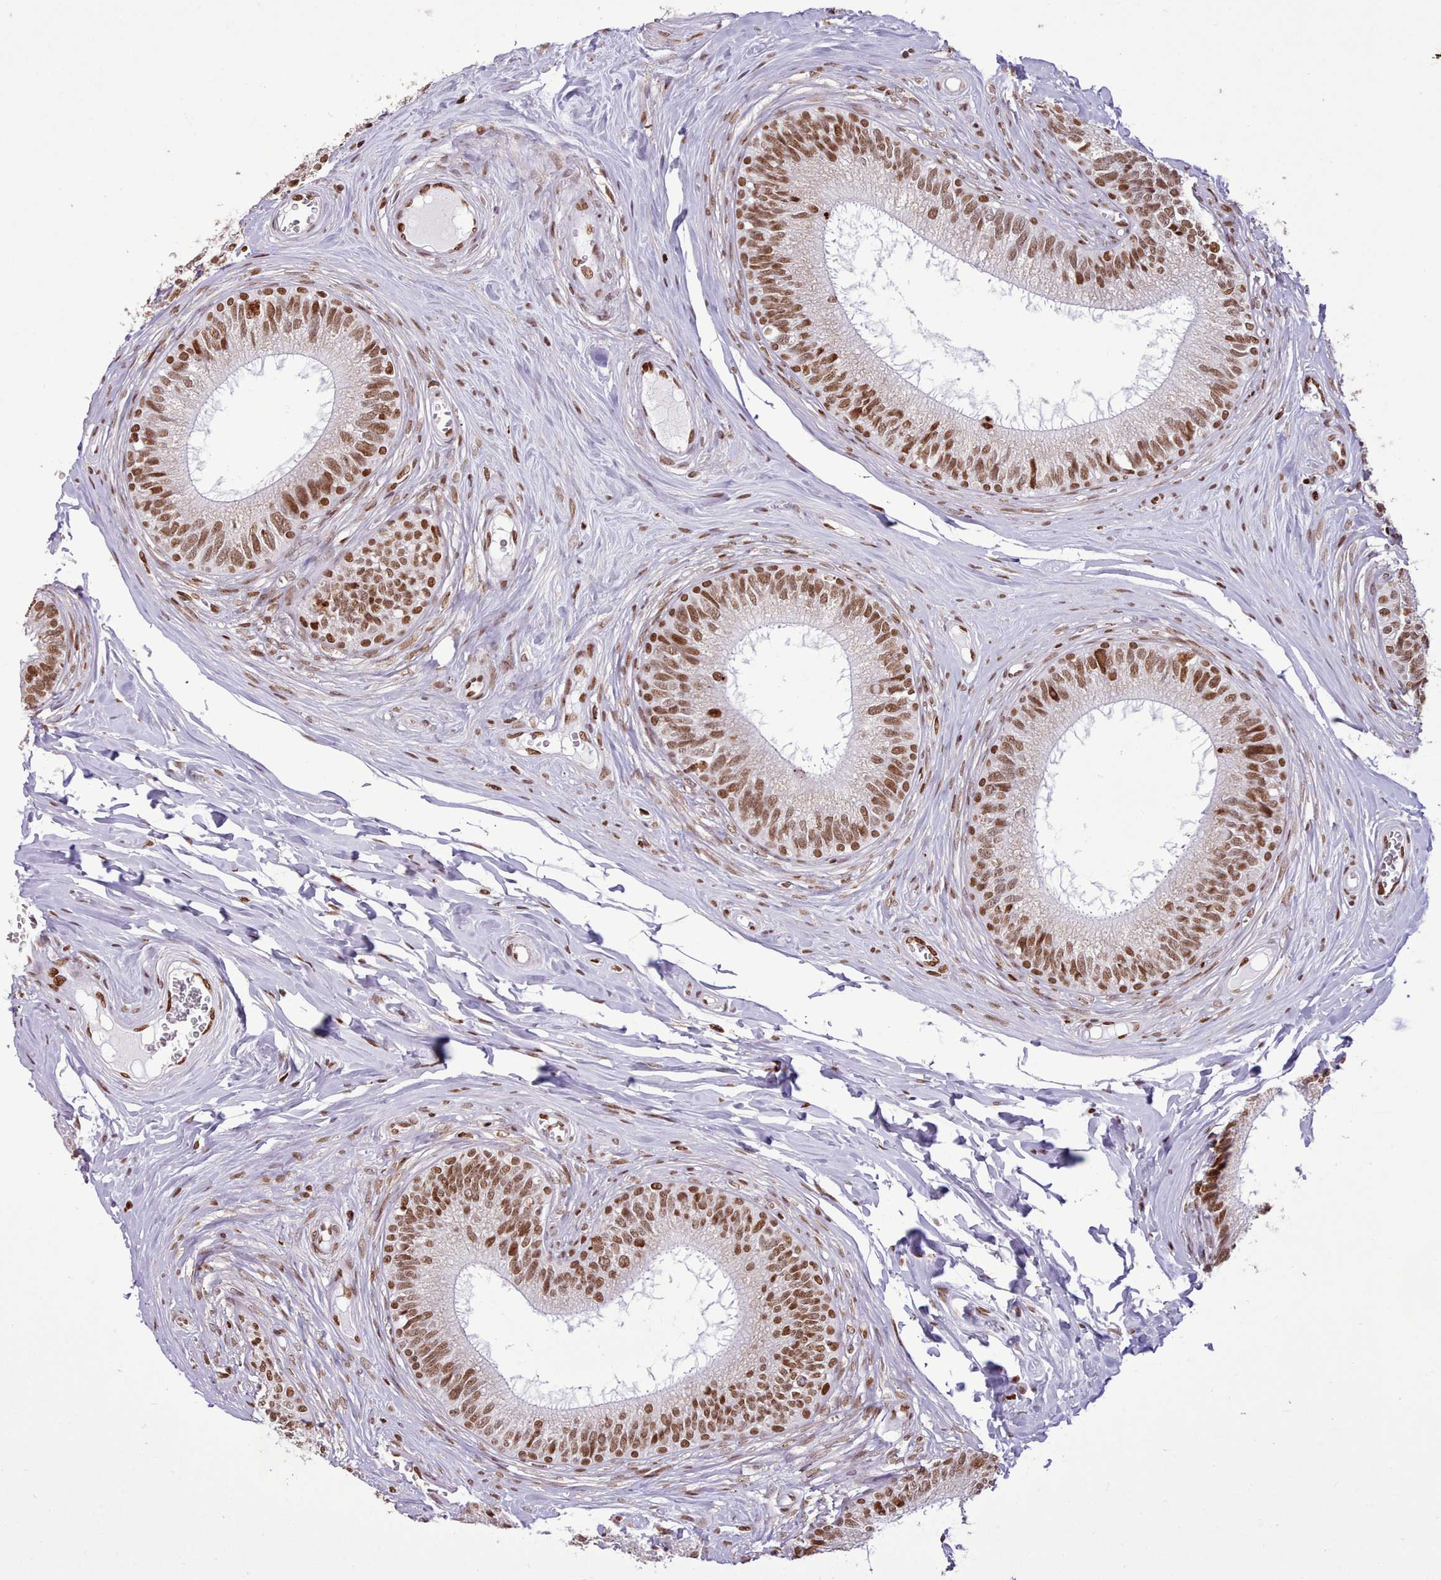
{"staining": {"intensity": "strong", "quantity": ">75%", "location": "nuclear"}, "tissue": "epididymis", "cell_type": "Glandular cells", "image_type": "normal", "snomed": [{"axis": "morphology", "description": "Normal tissue, NOS"}, {"axis": "topography", "description": "Epididymis"}], "caption": "Immunohistochemistry of benign human epididymis displays high levels of strong nuclear expression in approximately >75% of glandular cells.", "gene": "TAF15", "patient": {"sex": "male", "age": 33}}